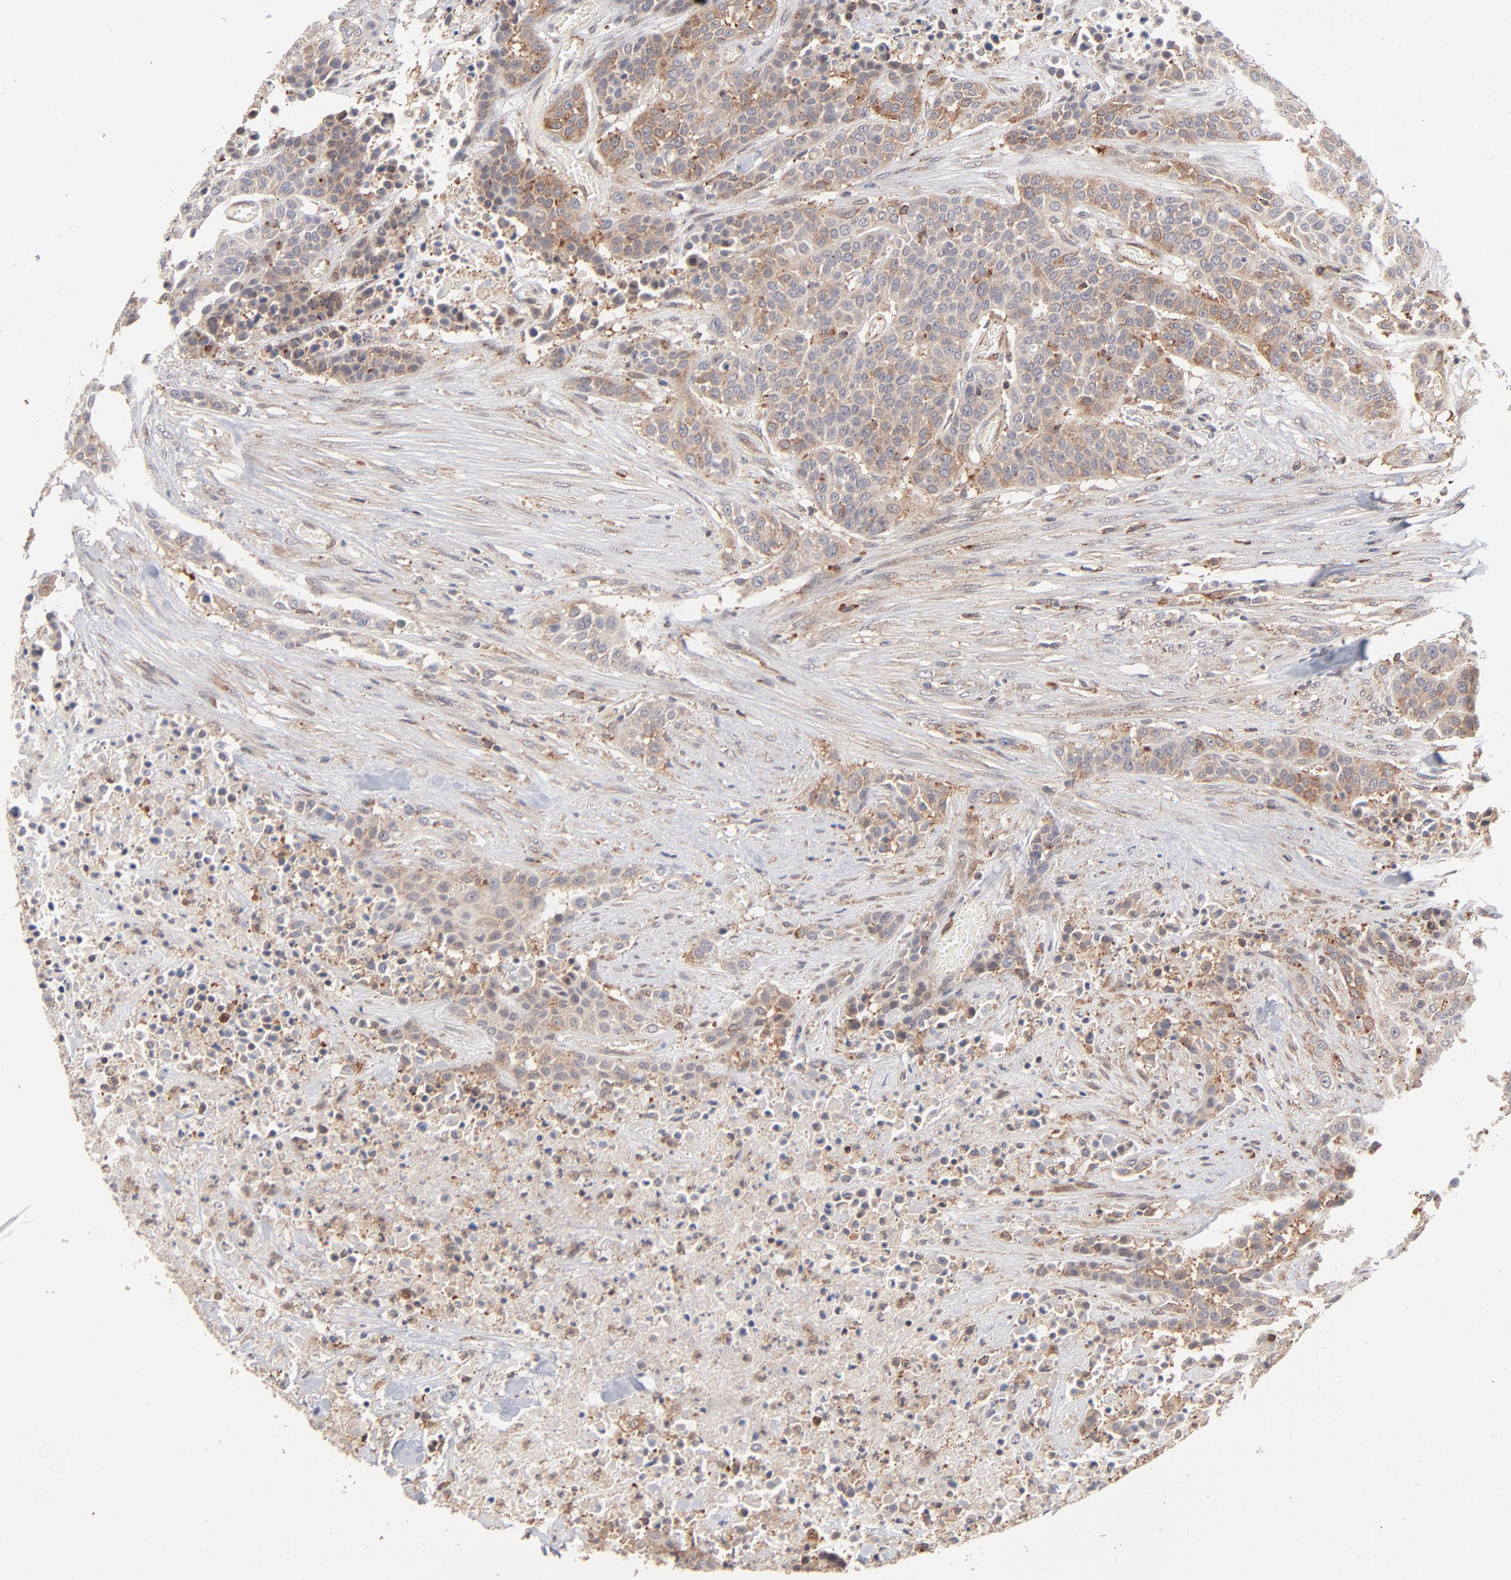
{"staining": {"intensity": "weak", "quantity": ">75%", "location": "cytoplasmic/membranous"}, "tissue": "urothelial cancer", "cell_type": "Tumor cells", "image_type": "cancer", "snomed": [{"axis": "morphology", "description": "Urothelial carcinoma, High grade"}, {"axis": "topography", "description": "Urinary bladder"}], "caption": "DAB (3,3'-diaminobenzidine) immunohistochemical staining of urothelial carcinoma (high-grade) demonstrates weak cytoplasmic/membranous protein staining in about >75% of tumor cells.", "gene": "IVNS1ABP", "patient": {"sex": "male", "age": 74}}